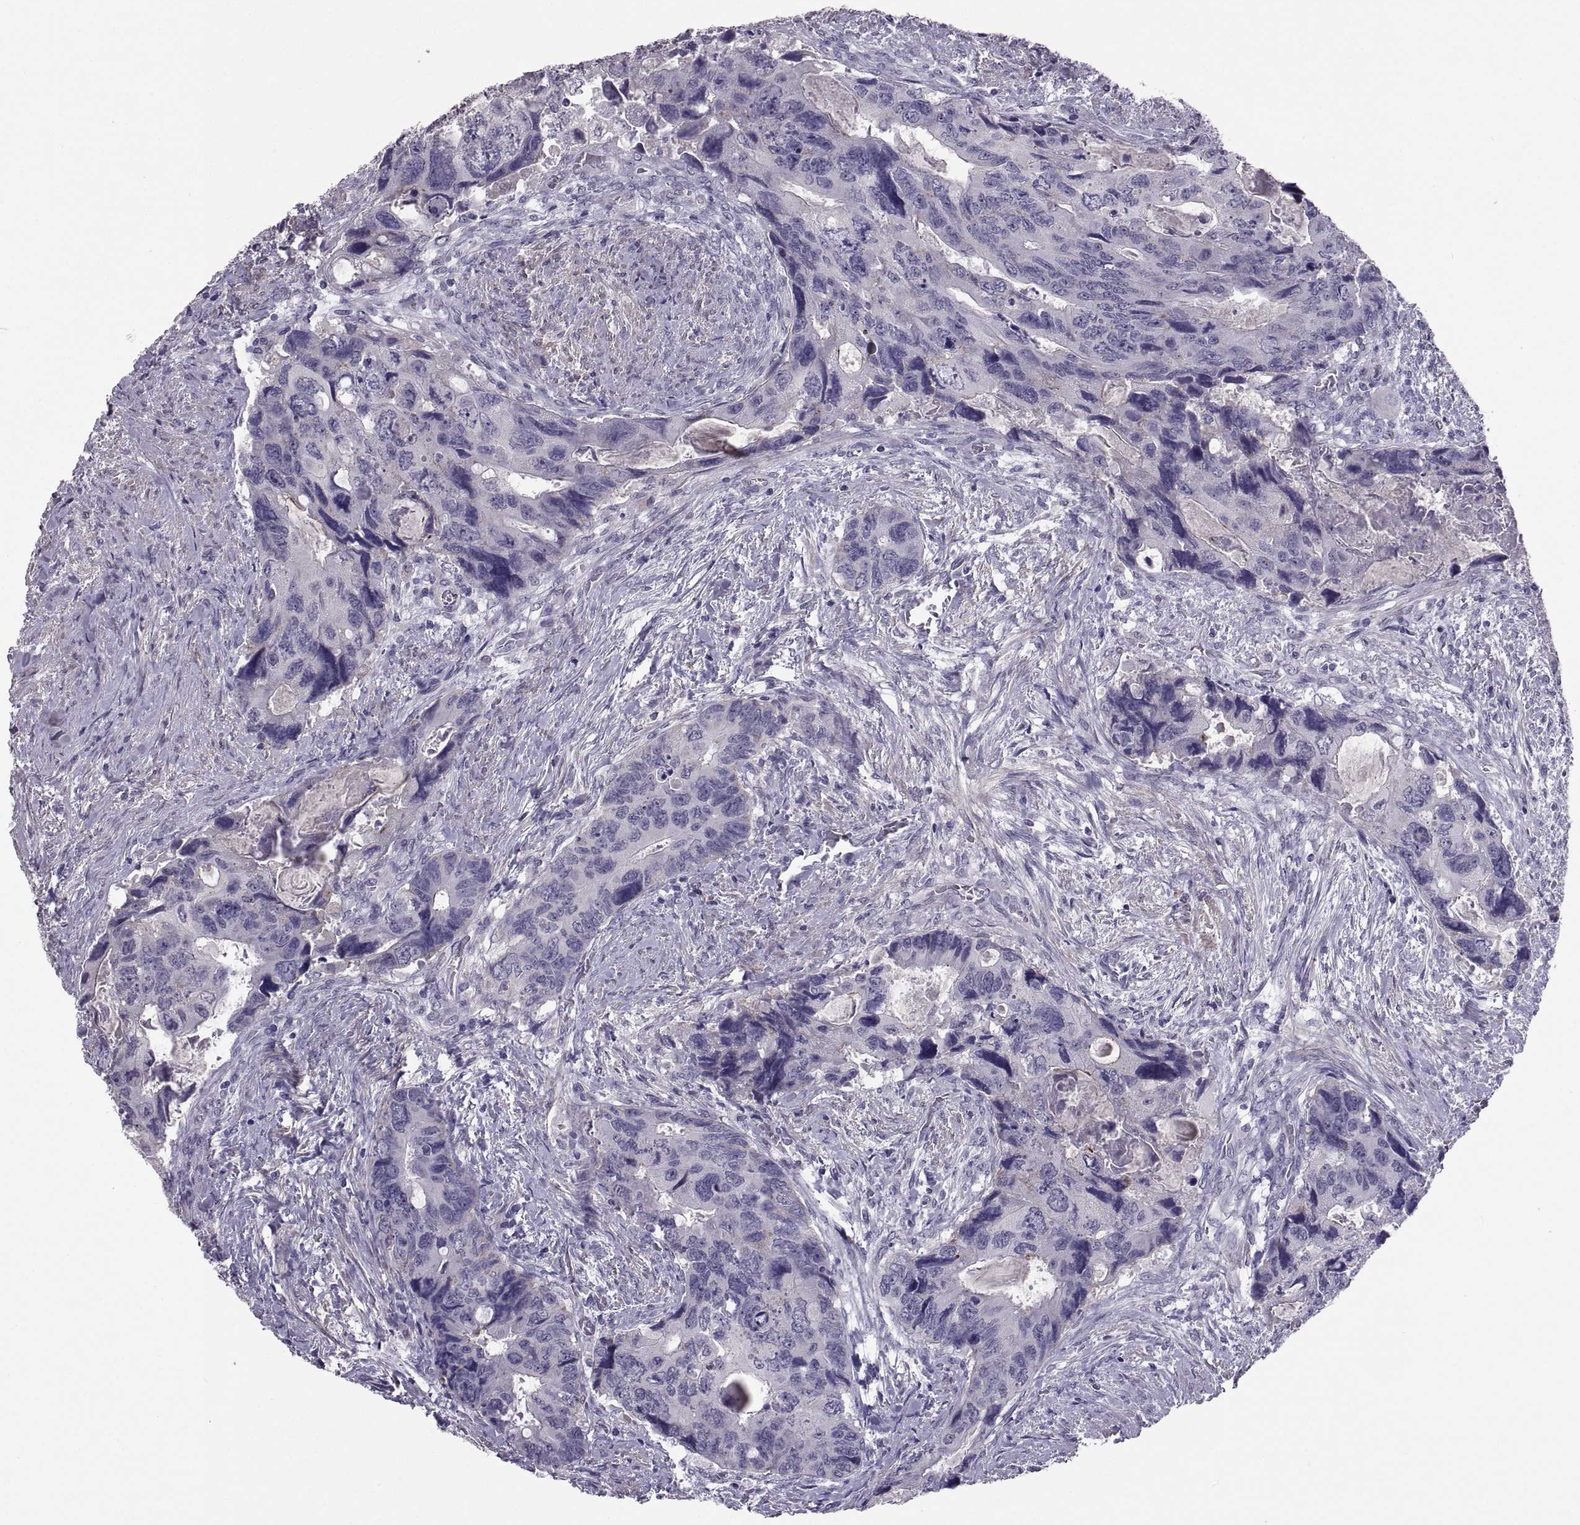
{"staining": {"intensity": "negative", "quantity": "none", "location": "none"}, "tissue": "colorectal cancer", "cell_type": "Tumor cells", "image_type": "cancer", "snomed": [{"axis": "morphology", "description": "Adenocarcinoma, NOS"}, {"axis": "topography", "description": "Rectum"}], "caption": "This histopathology image is of colorectal cancer (adenocarcinoma) stained with IHC to label a protein in brown with the nuclei are counter-stained blue. There is no positivity in tumor cells.", "gene": "IGSF1", "patient": {"sex": "male", "age": 62}}